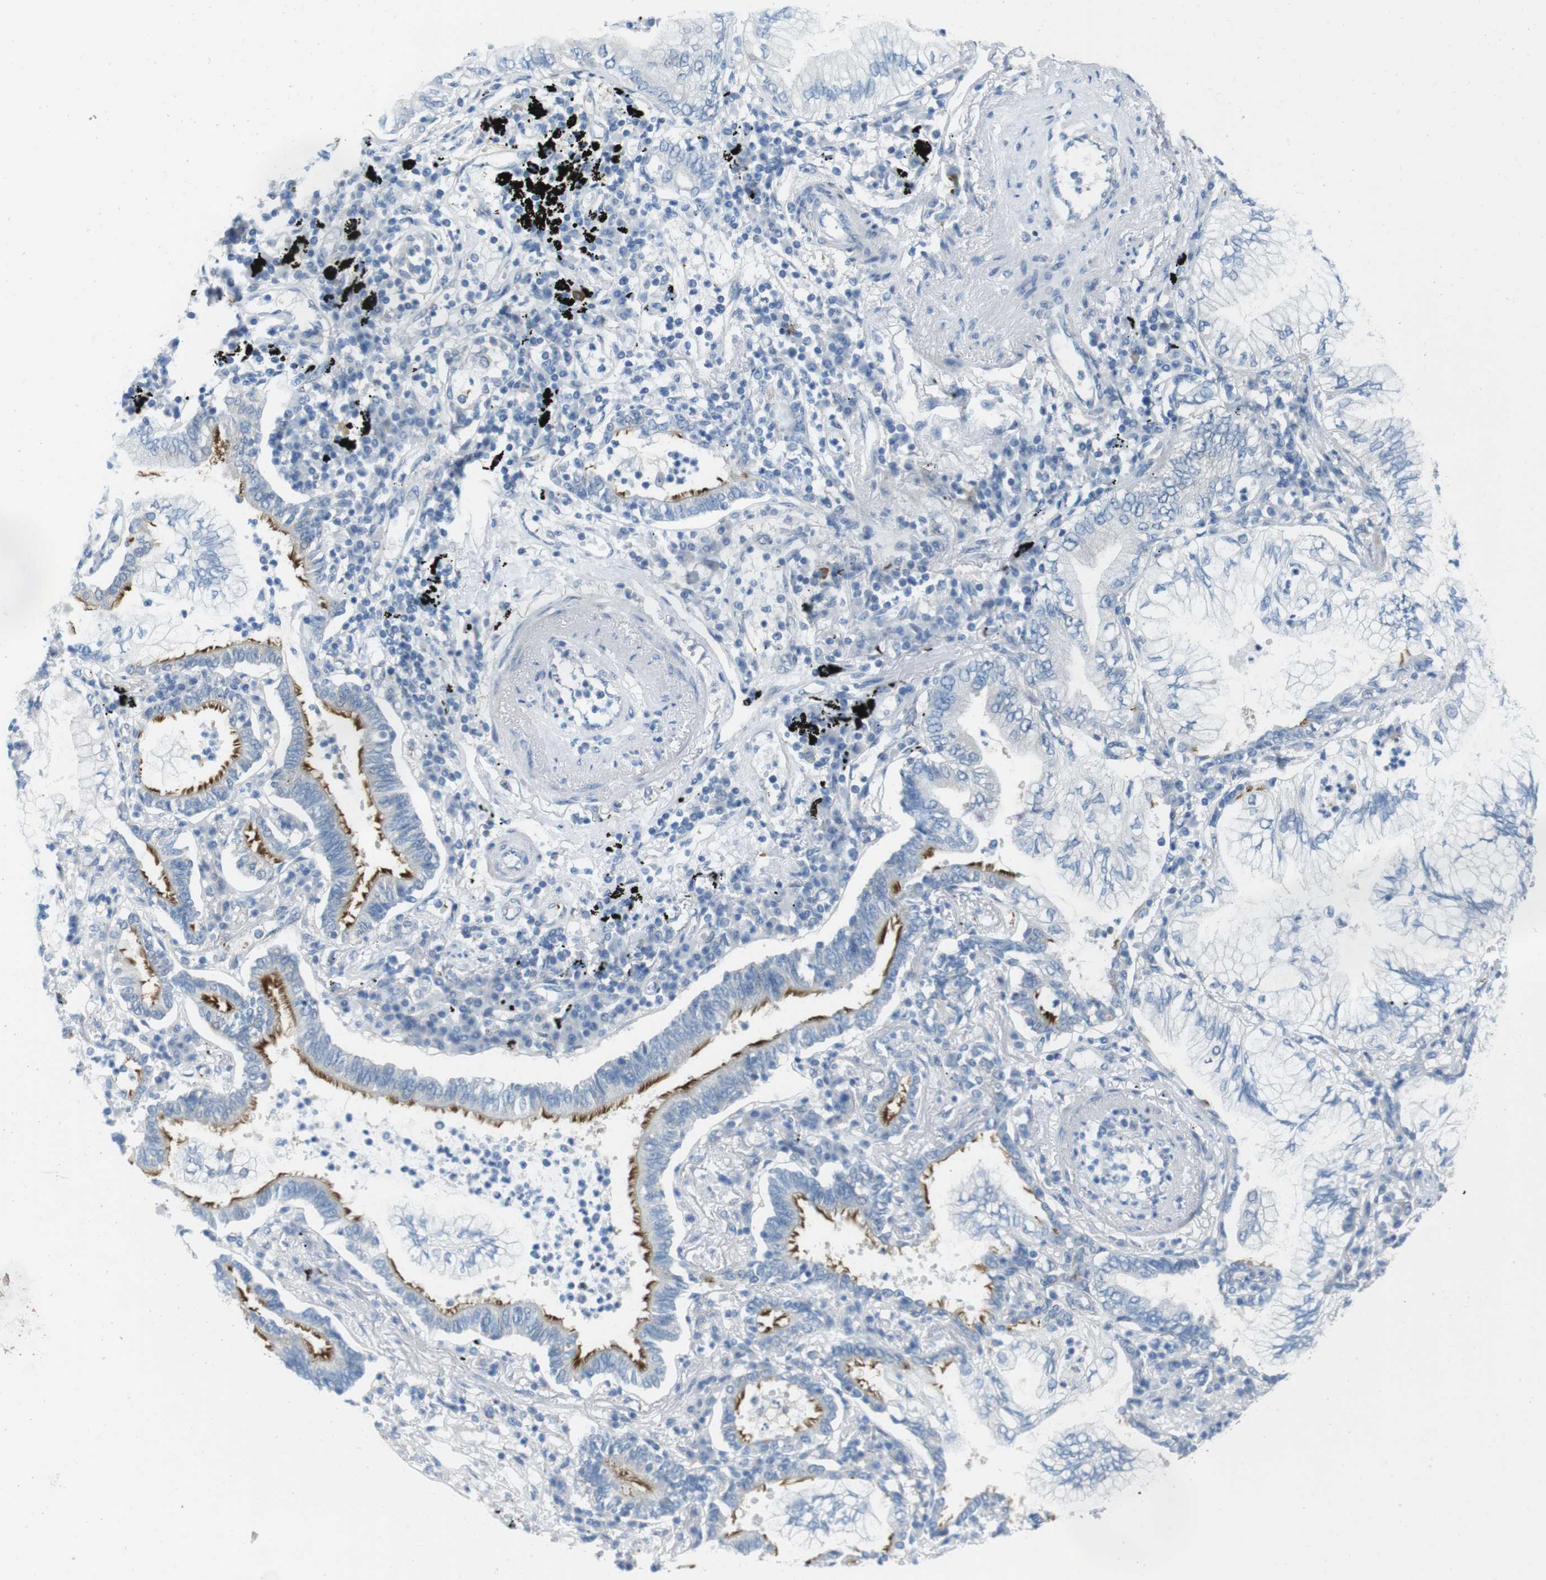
{"staining": {"intensity": "moderate", "quantity": "<25%", "location": "cytoplasmic/membranous"}, "tissue": "lung cancer", "cell_type": "Tumor cells", "image_type": "cancer", "snomed": [{"axis": "morphology", "description": "Normal tissue, NOS"}, {"axis": "morphology", "description": "Adenocarcinoma, NOS"}, {"axis": "topography", "description": "Bronchus"}, {"axis": "topography", "description": "Lung"}], "caption": "Immunohistochemical staining of human lung cancer demonstrates moderate cytoplasmic/membranous protein positivity in approximately <25% of tumor cells.", "gene": "CASP2", "patient": {"sex": "female", "age": 70}}